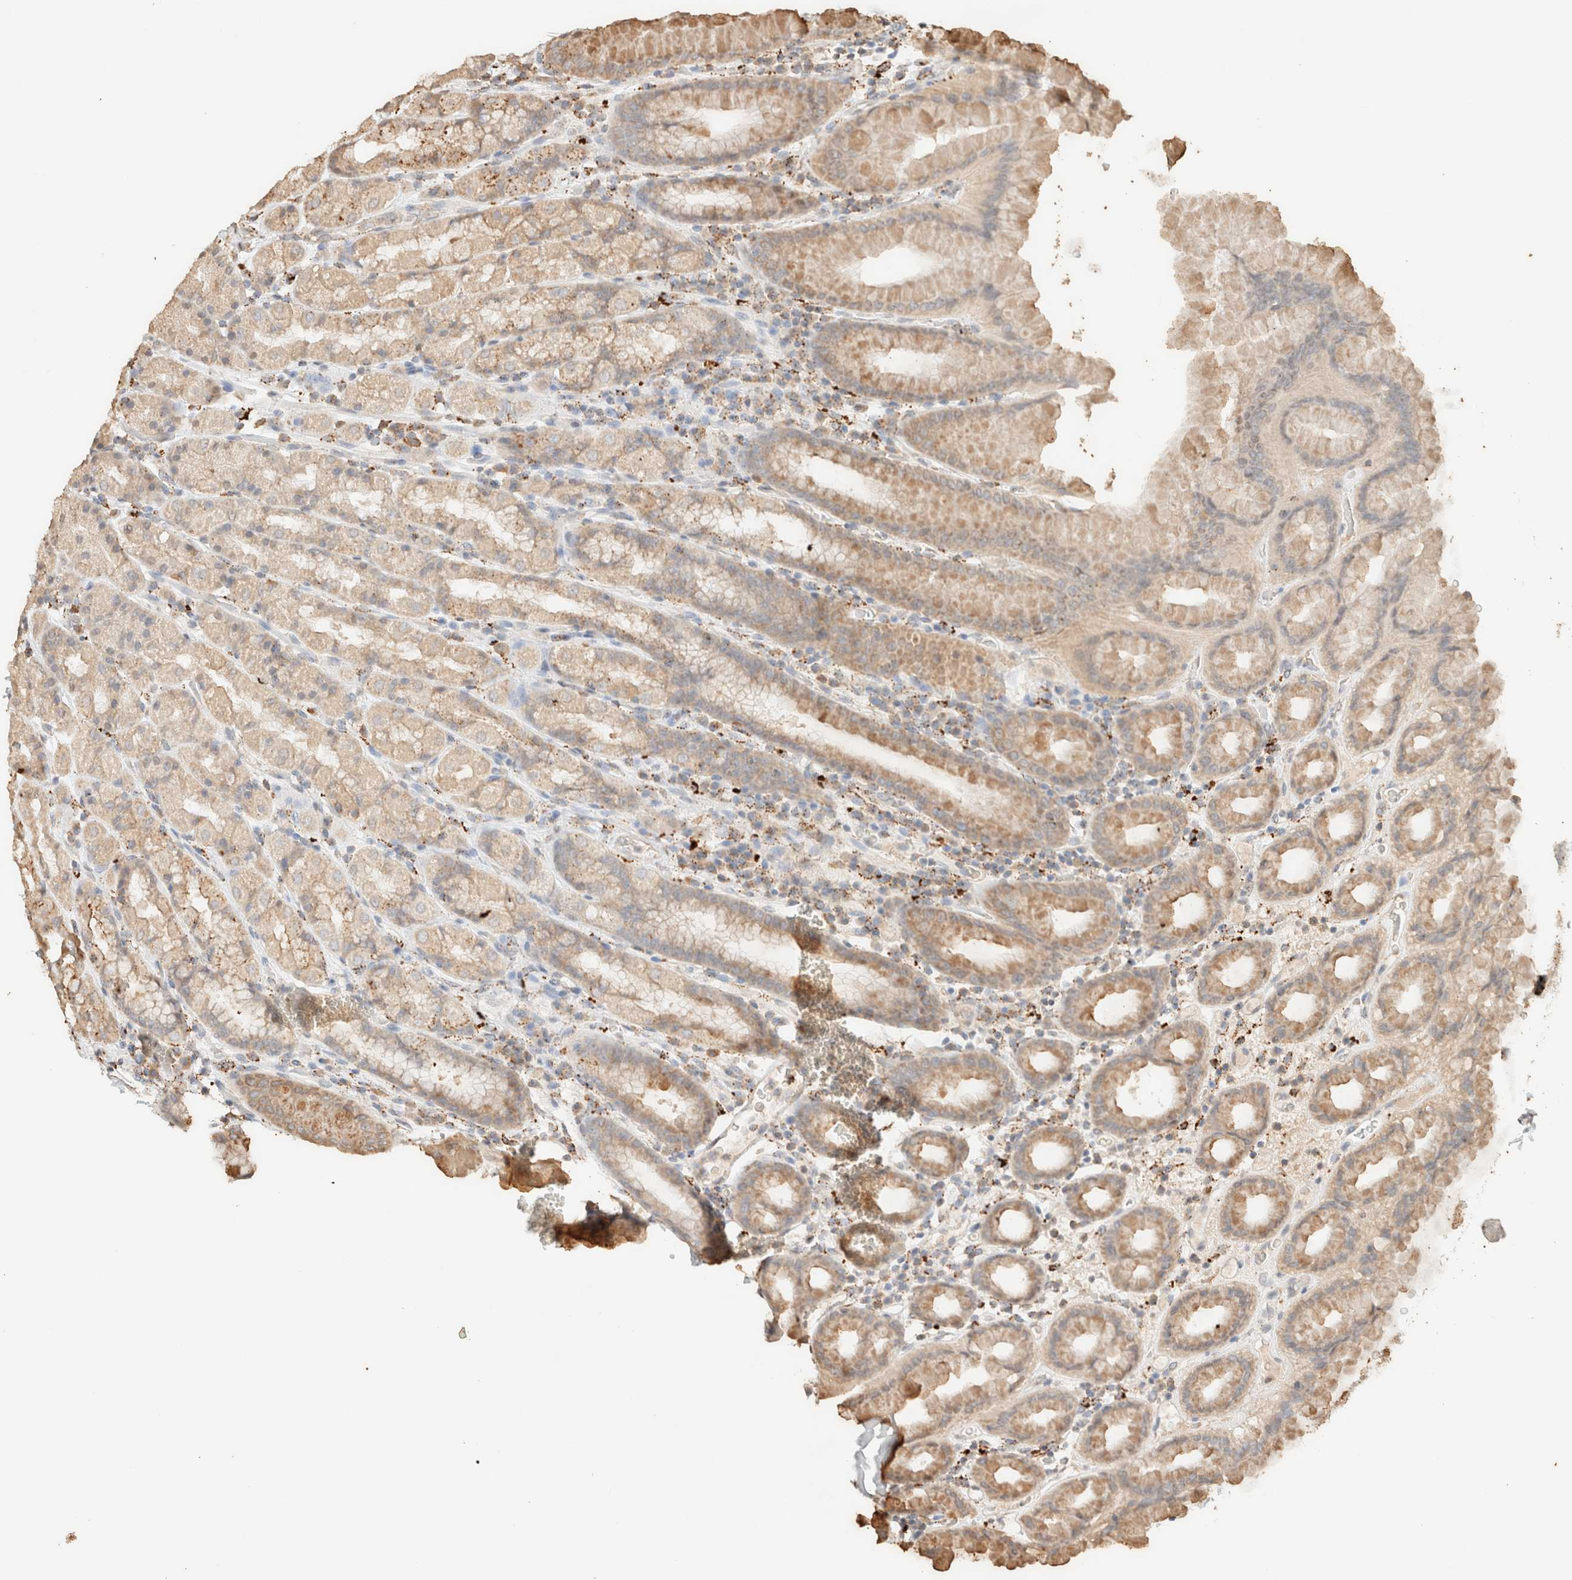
{"staining": {"intensity": "moderate", "quantity": "25%-75%", "location": "cytoplasmic/membranous"}, "tissue": "stomach", "cell_type": "Glandular cells", "image_type": "normal", "snomed": [{"axis": "morphology", "description": "Normal tissue, NOS"}, {"axis": "topography", "description": "Stomach, upper"}], "caption": "Brown immunohistochemical staining in benign stomach exhibits moderate cytoplasmic/membranous expression in about 25%-75% of glandular cells. The protein is stained brown, and the nuclei are stained in blue (DAB (3,3'-diaminobenzidine) IHC with brightfield microscopy, high magnification).", "gene": "CTSC", "patient": {"sex": "male", "age": 68}}